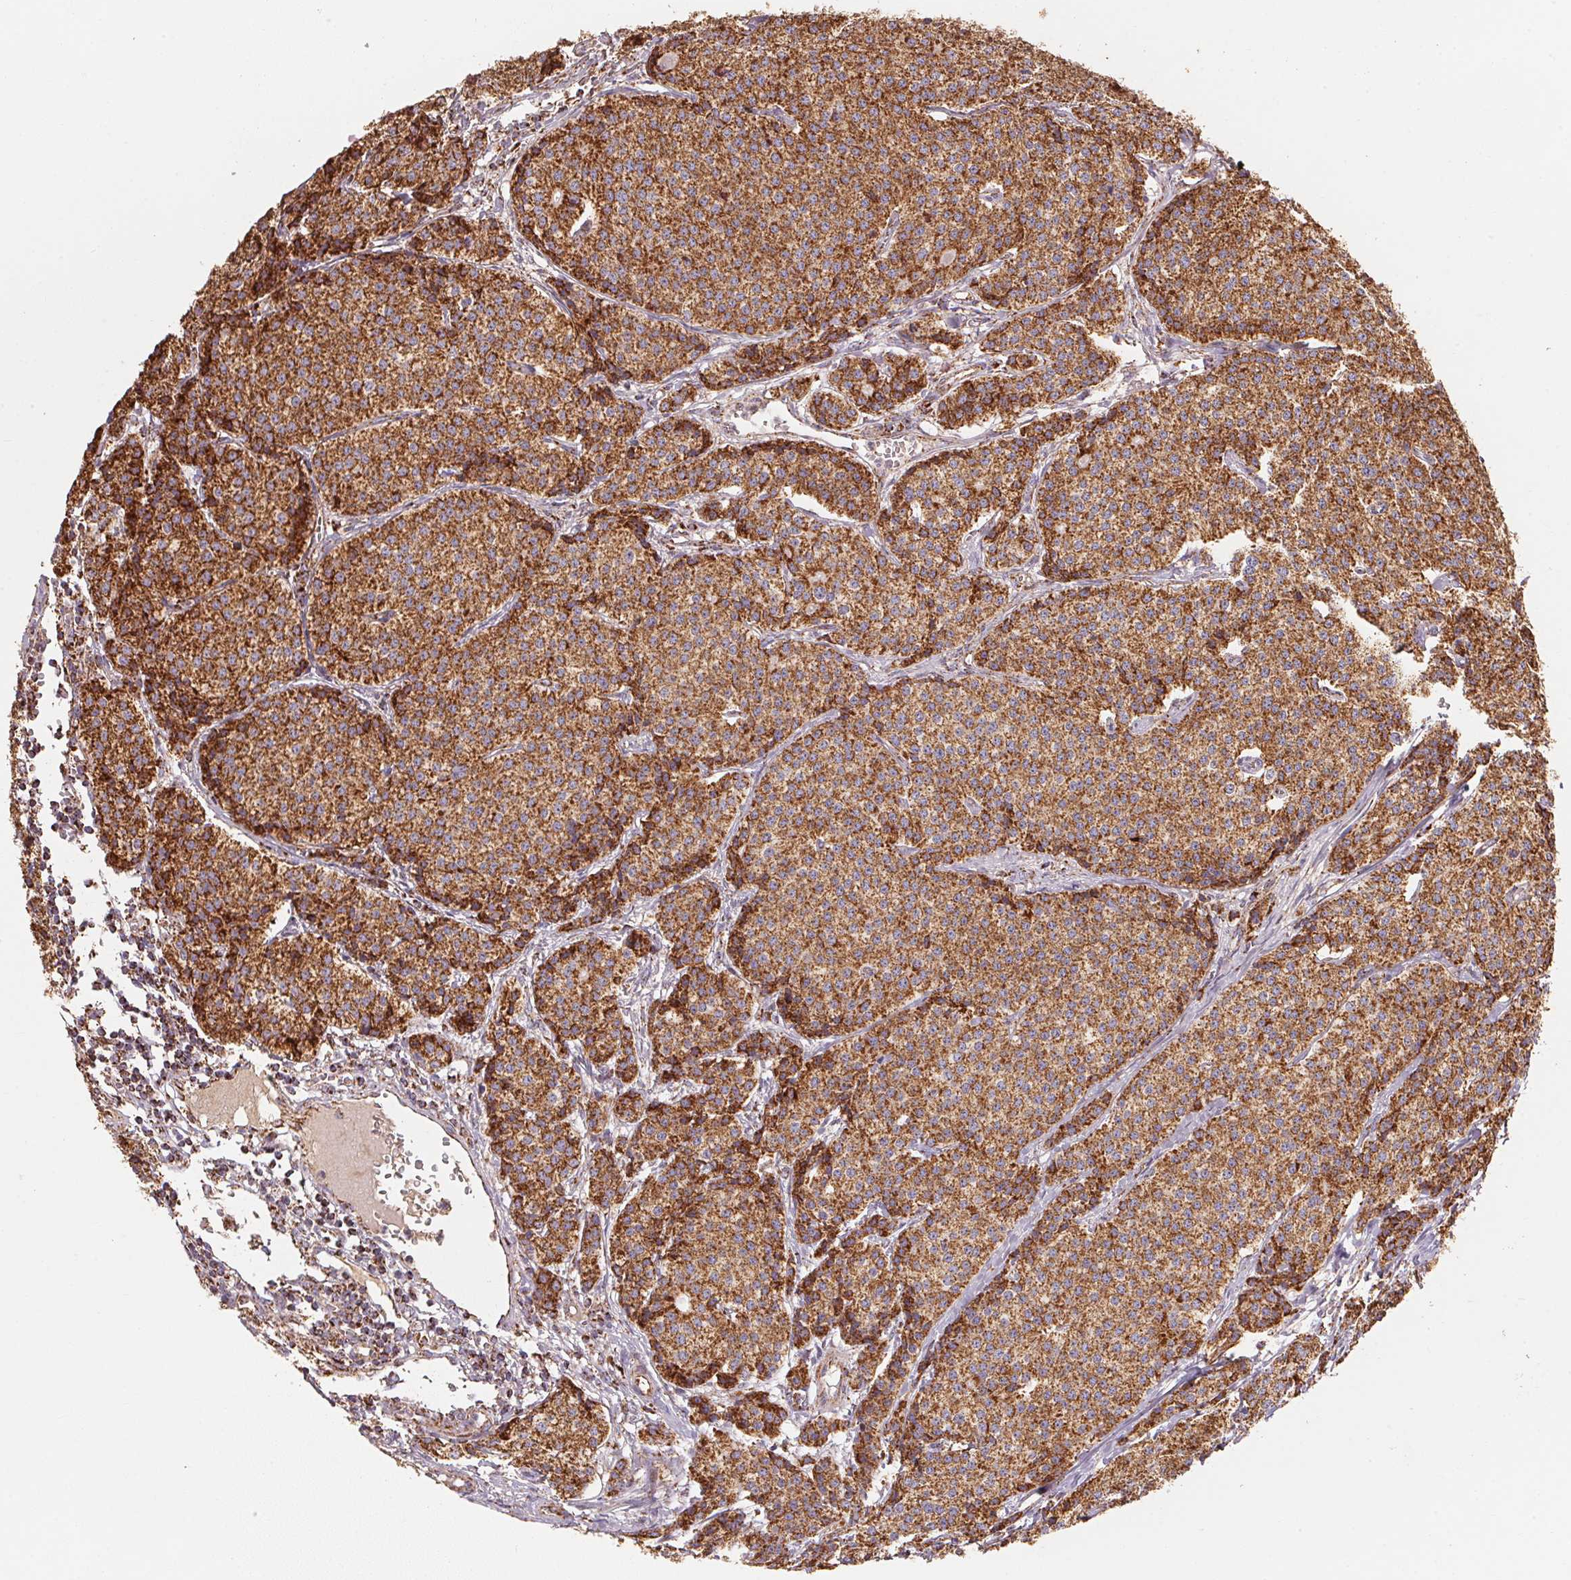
{"staining": {"intensity": "strong", "quantity": ">75%", "location": "cytoplasmic/membranous"}, "tissue": "carcinoid", "cell_type": "Tumor cells", "image_type": "cancer", "snomed": [{"axis": "morphology", "description": "Carcinoid, malignant, NOS"}, {"axis": "topography", "description": "Small intestine"}], "caption": "IHC staining of carcinoid, which reveals high levels of strong cytoplasmic/membranous positivity in approximately >75% of tumor cells indicating strong cytoplasmic/membranous protein expression. The staining was performed using DAB (brown) for protein detection and nuclei were counterstained in hematoxylin (blue).", "gene": "NDUFS2", "patient": {"sex": "female", "age": 64}}